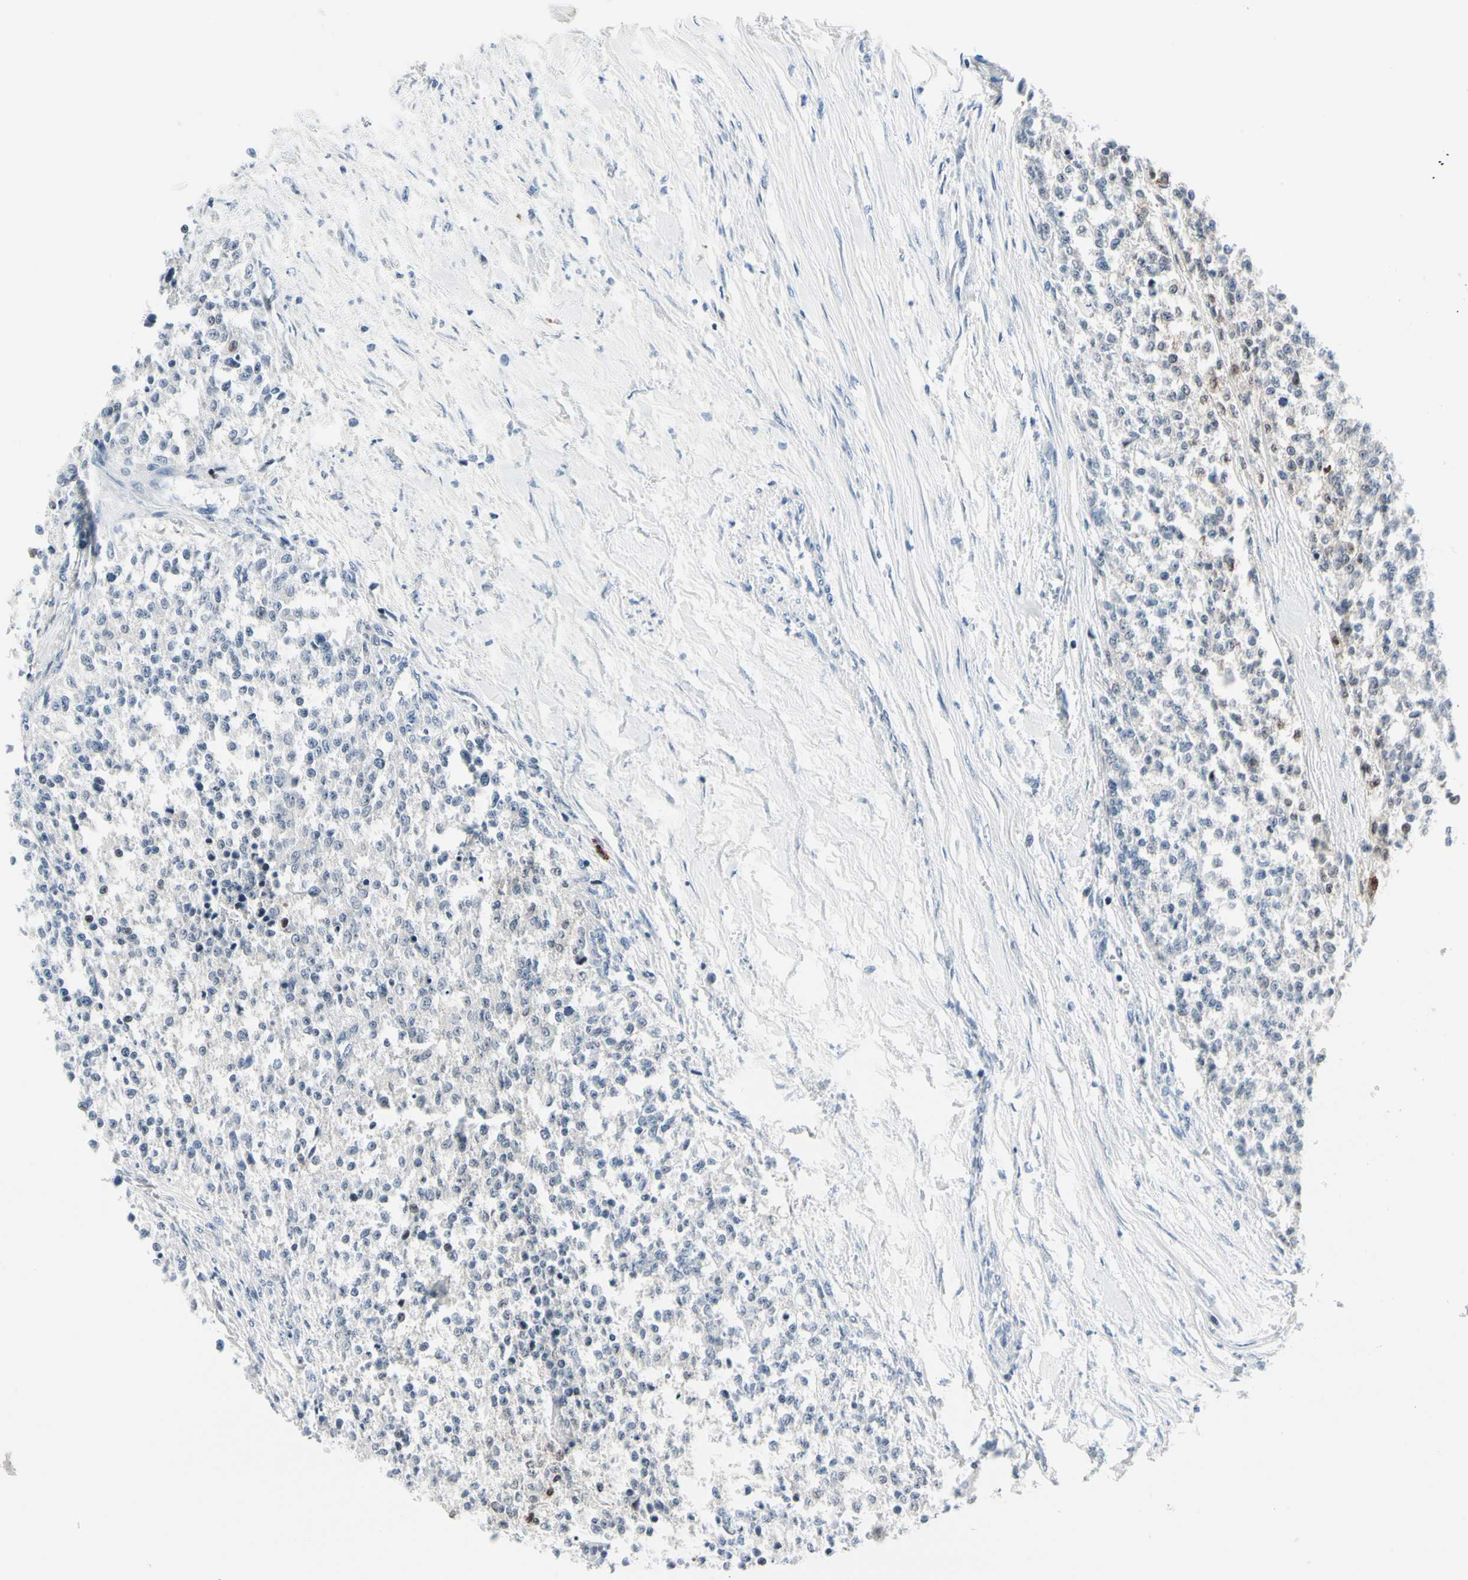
{"staining": {"intensity": "negative", "quantity": "none", "location": "none"}, "tissue": "testis cancer", "cell_type": "Tumor cells", "image_type": "cancer", "snomed": [{"axis": "morphology", "description": "Seminoma, NOS"}, {"axis": "topography", "description": "Testis"}], "caption": "Immunohistochemistry (IHC) micrograph of neoplastic tissue: human testis seminoma stained with DAB (3,3'-diaminobenzidine) exhibits no significant protein staining in tumor cells. (DAB (3,3'-diaminobenzidine) immunohistochemistry (IHC), high magnification).", "gene": "TXN", "patient": {"sex": "male", "age": 59}}